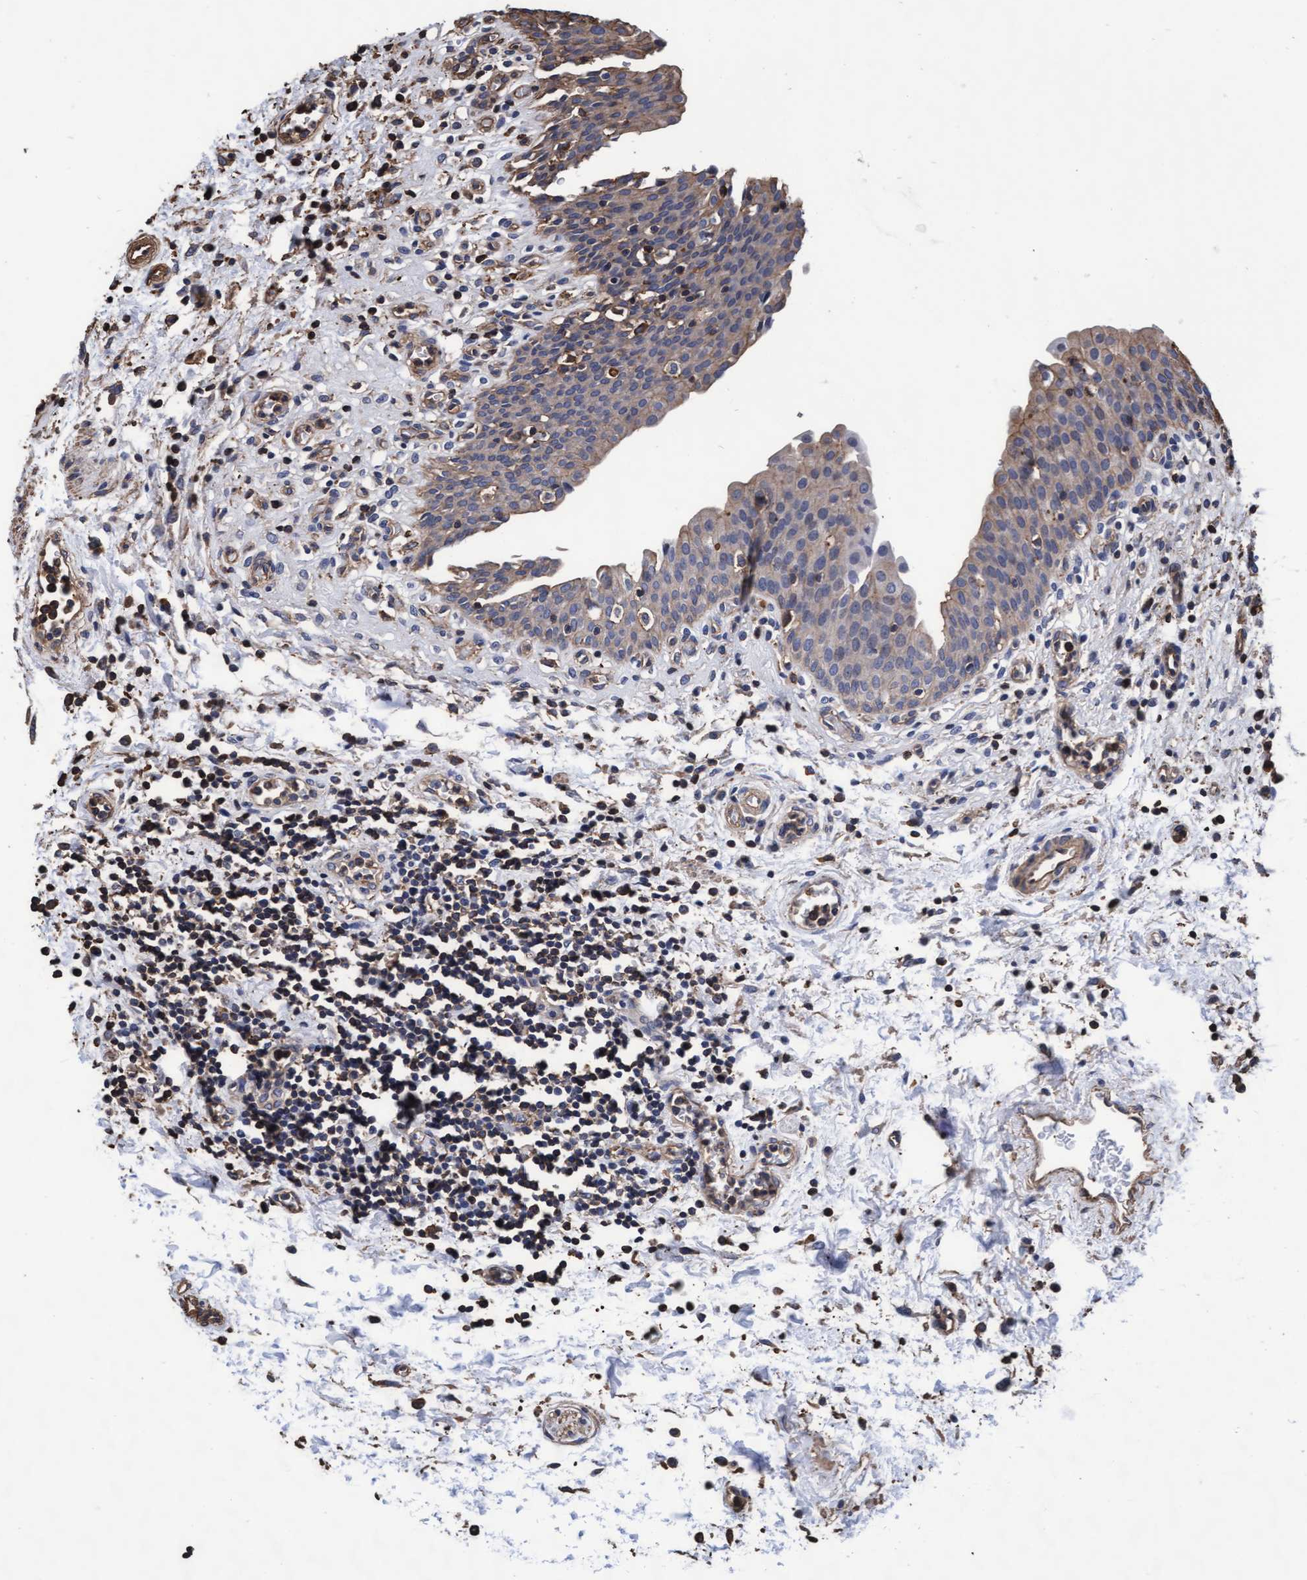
{"staining": {"intensity": "weak", "quantity": "25%-75%", "location": "cytoplasmic/membranous"}, "tissue": "urinary bladder", "cell_type": "Urothelial cells", "image_type": "normal", "snomed": [{"axis": "morphology", "description": "Normal tissue, NOS"}, {"axis": "topography", "description": "Urinary bladder"}], "caption": "Approximately 25%-75% of urothelial cells in unremarkable urinary bladder reveal weak cytoplasmic/membranous protein staining as visualized by brown immunohistochemical staining.", "gene": "GRHPR", "patient": {"sex": "male", "age": 37}}